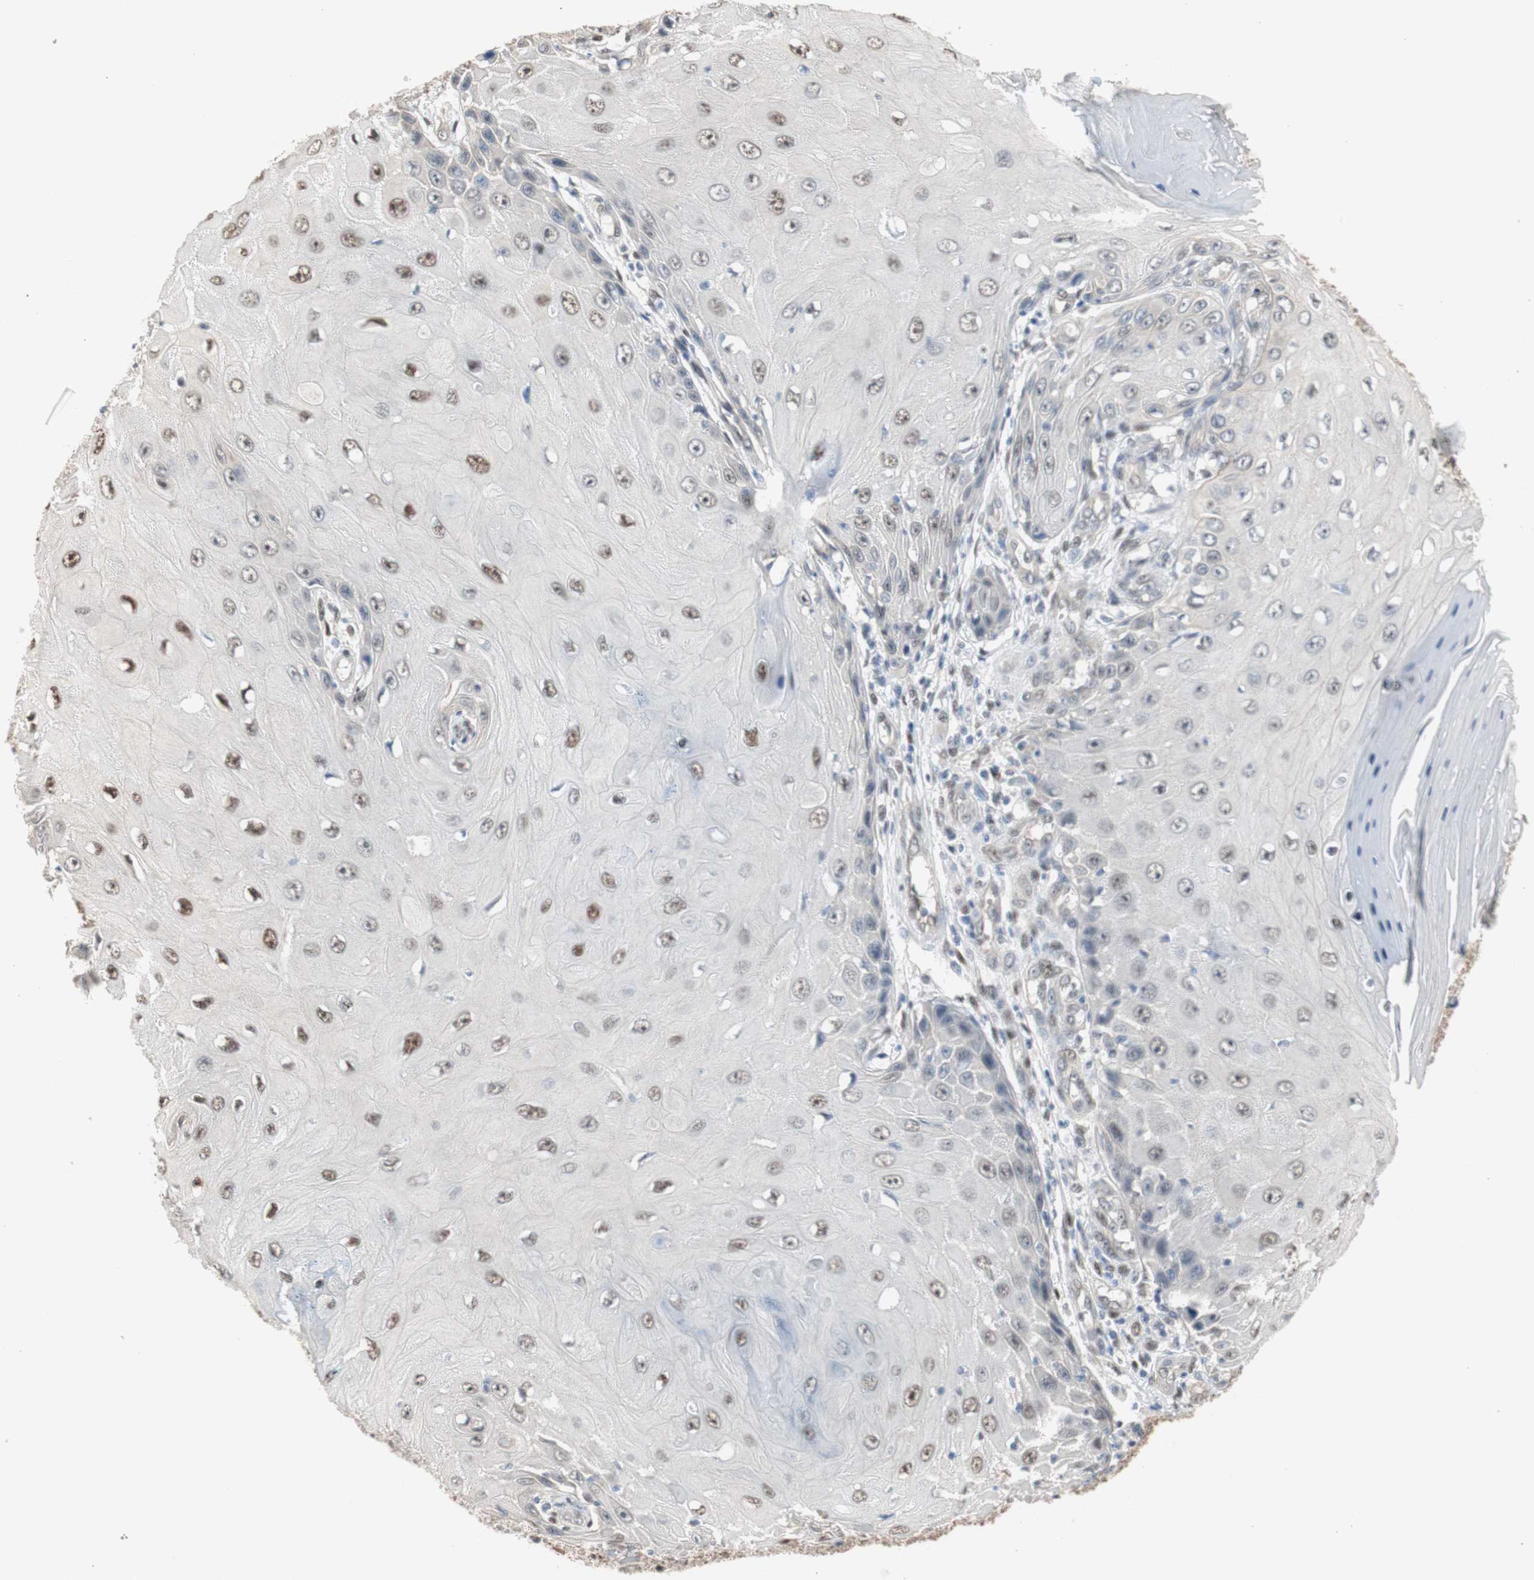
{"staining": {"intensity": "weak", "quantity": "<25%", "location": "nuclear"}, "tissue": "skin cancer", "cell_type": "Tumor cells", "image_type": "cancer", "snomed": [{"axis": "morphology", "description": "Squamous cell carcinoma, NOS"}, {"axis": "topography", "description": "Skin"}], "caption": "IHC photomicrograph of neoplastic tissue: skin cancer (squamous cell carcinoma) stained with DAB reveals no significant protein staining in tumor cells.", "gene": "PML", "patient": {"sex": "female", "age": 73}}